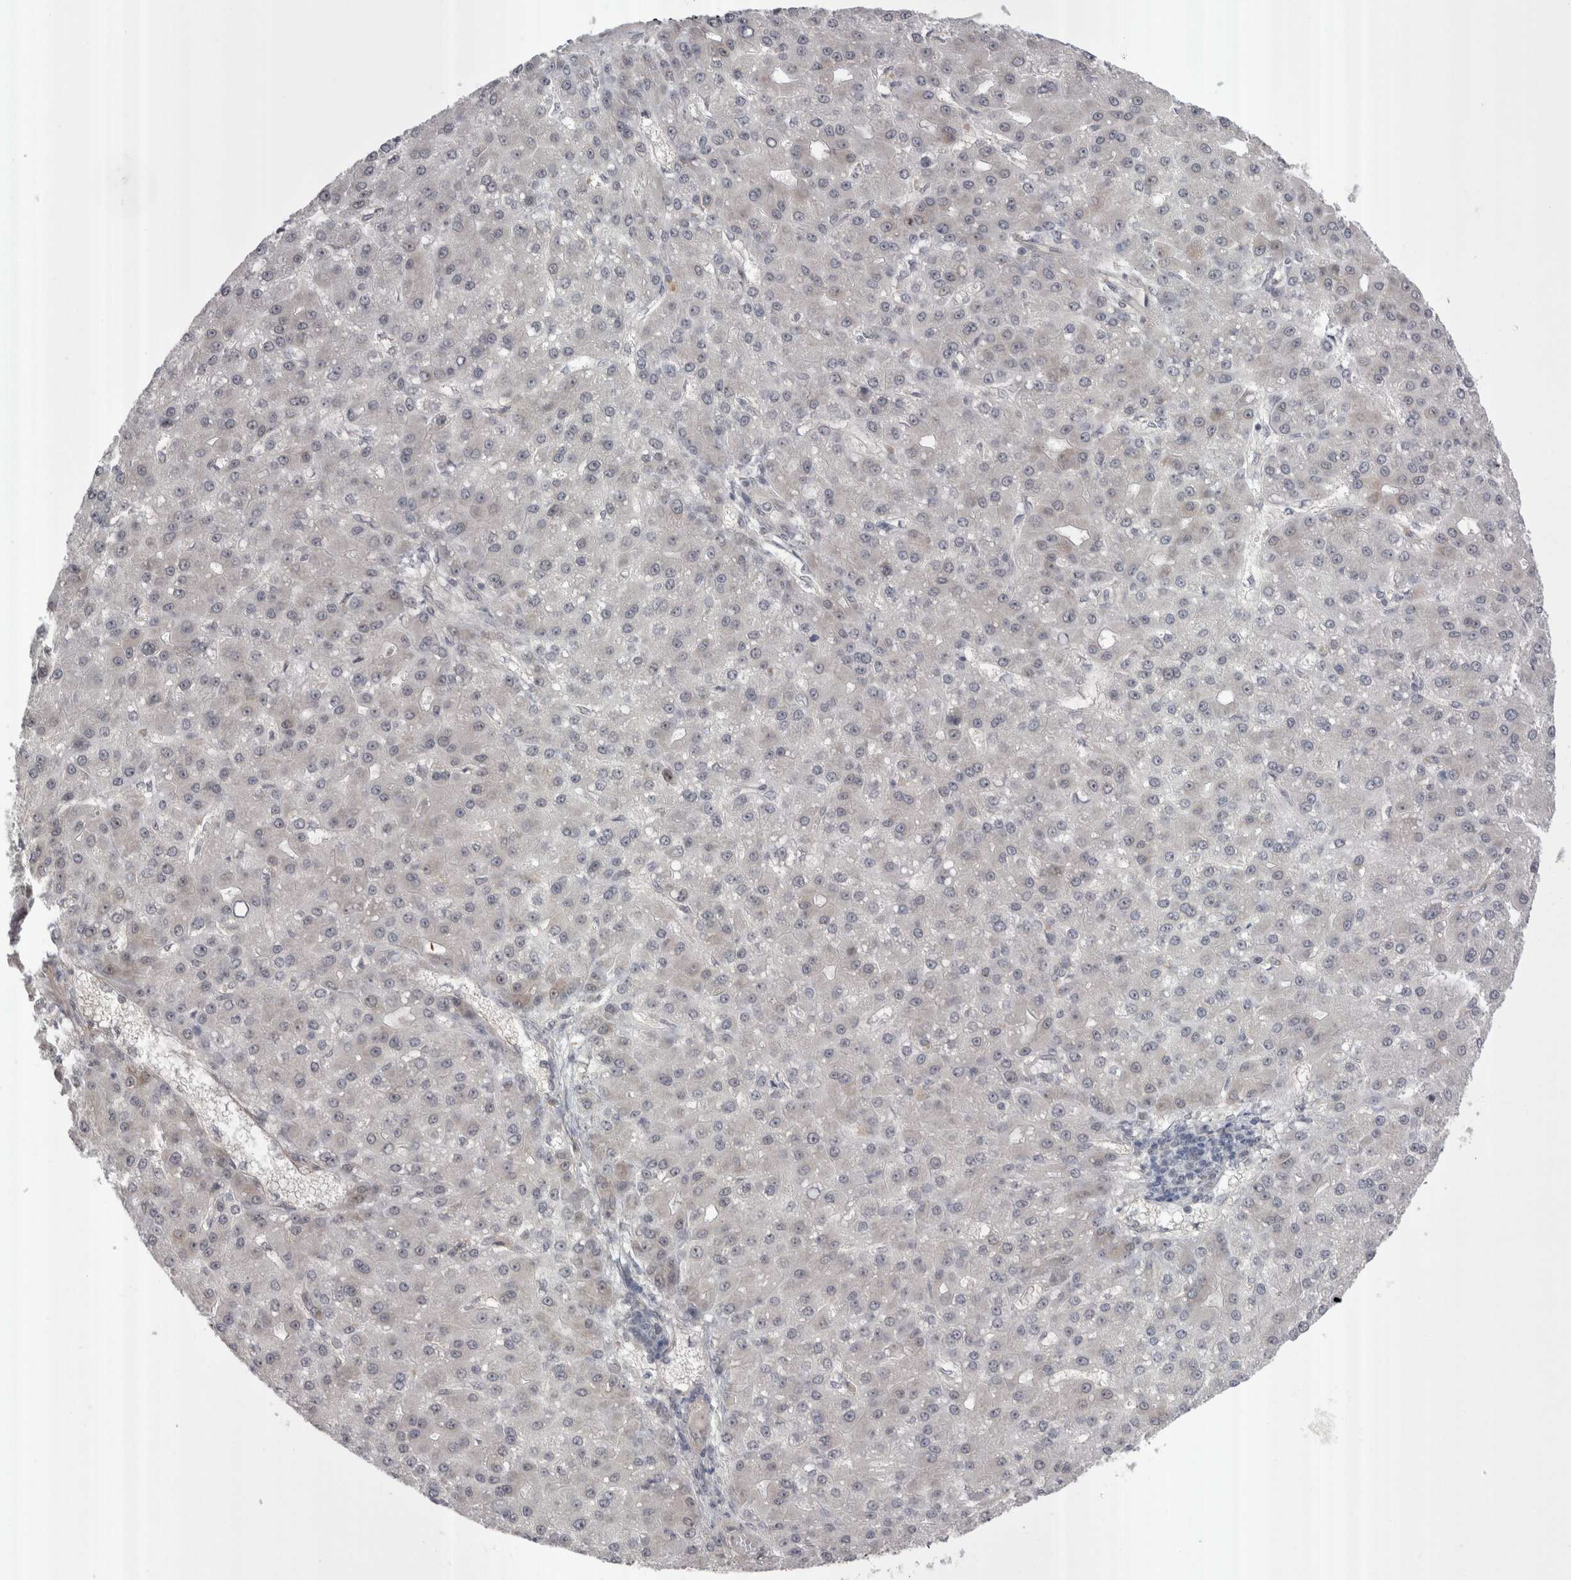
{"staining": {"intensity": "negative", "quantity": "none", "location": "none"}, "tissue": "liver cancer", "cell_type": "Tumor cells", "image_type": "cancer", "snomed": [{"axis": "morphology", "description": "Carcinoma, Hepatocellular, NOS"}, {"axis": "topography", "description": "Liver"}], "caption": "IHC photomicrograph of liver cancer (hepatocellular carcinoma) stained for a protein (brown), which displays no positivity in tumor cells. Nuclei are stained in blue.", "gene": "EXOSC4", "patient": {"sex": "male", "age": 67}}